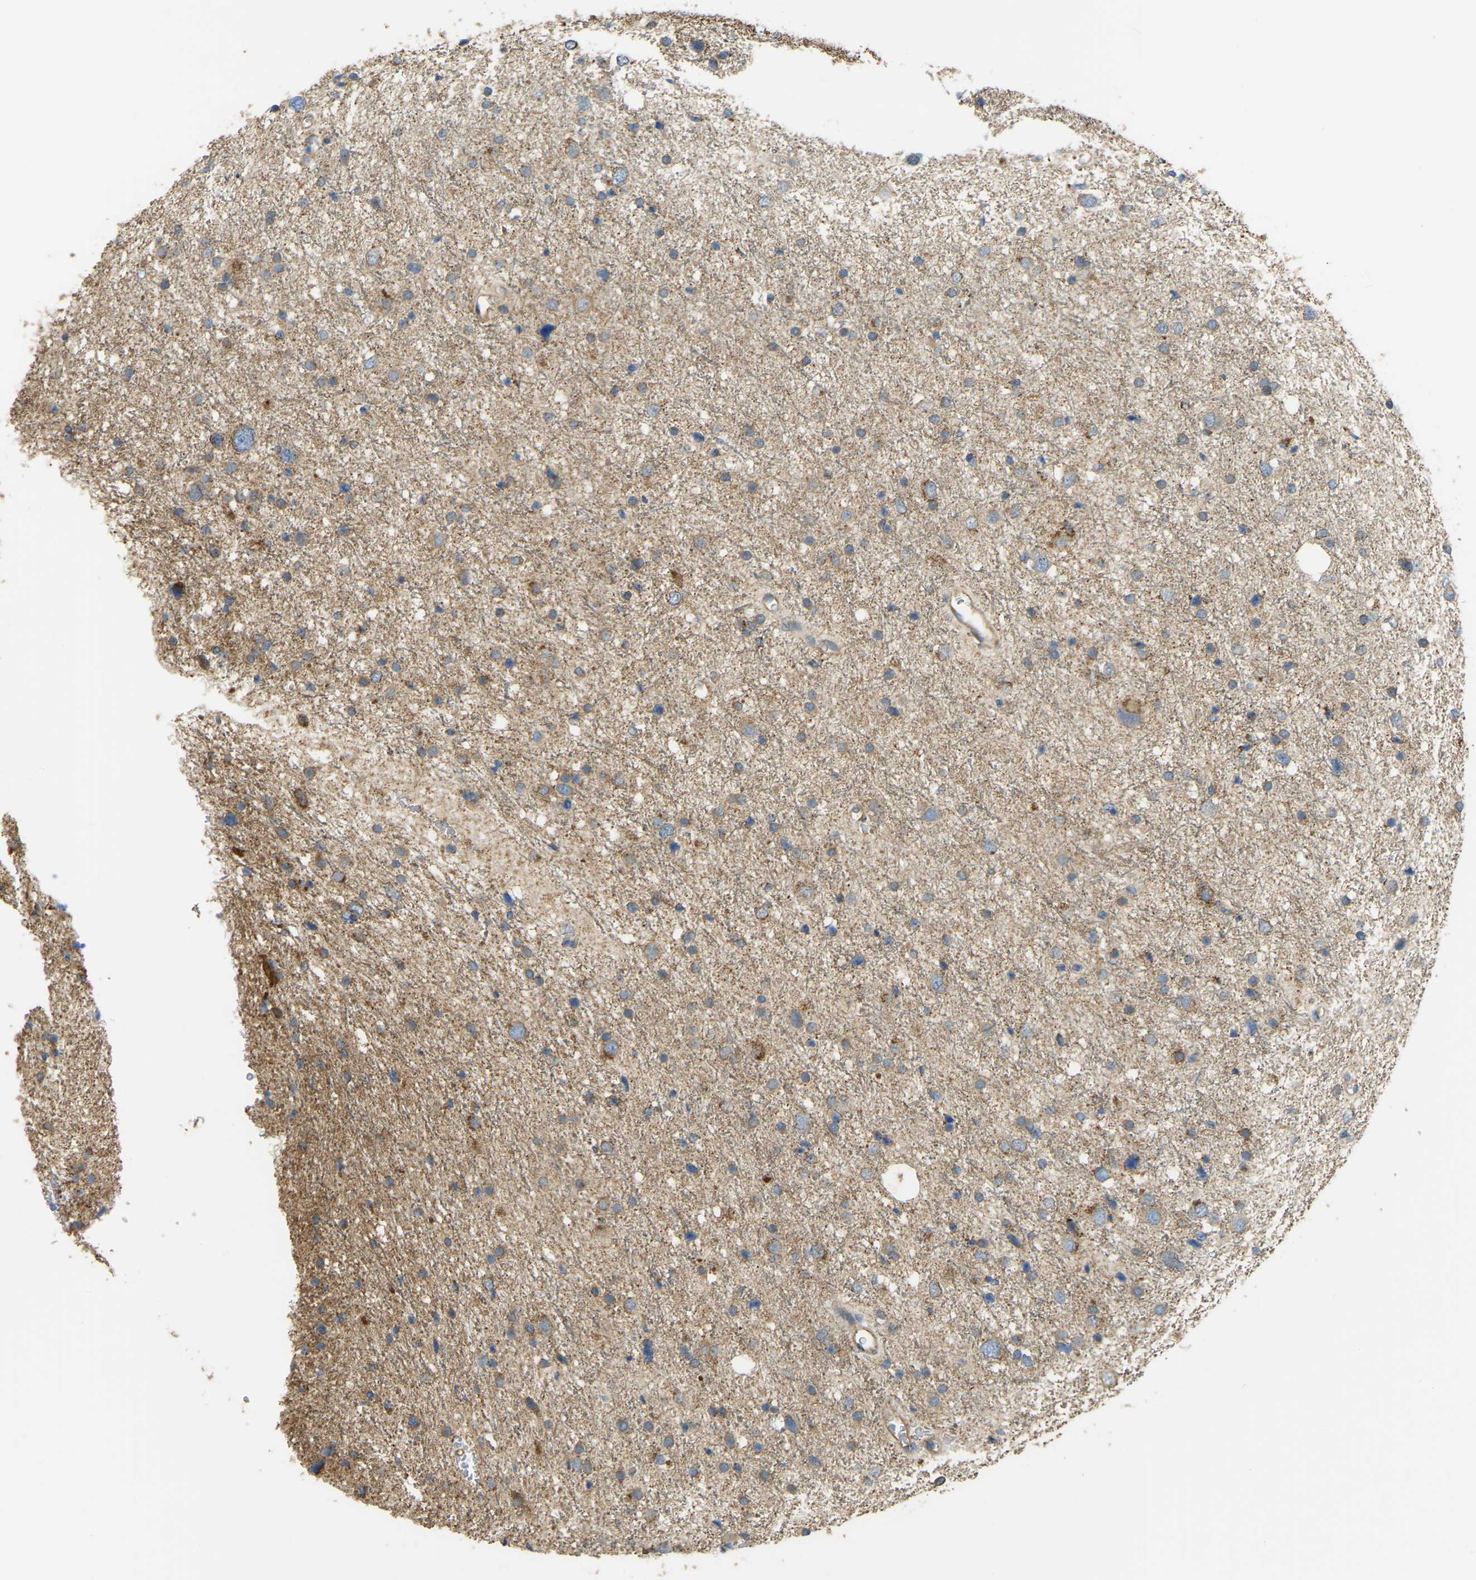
{"staining": {"intensity": "moderate", "quantity": ">75%", "location": "cytoplasmic/membranous"}, "tissue": "glioma", "cell_type": "Tumor cells", "image_type": "cancer", "snomed": [{"axis": "morphology", "description": "Glioma, malignant, Low grade"}, {"axis": "topography", "description": "Brain"}], "caption": "Immunohistochemistry (IHC) staining of low-grade glioma (malignant), which exhibits medium levels of moderate cytoplasmic/membranous expression in approximately >75% of tumor cells indicating moderate cytoplasmic/membranous protein expression. The staining was performed using DAB (brown) for protein detection and nuclei were counterstained in hematoxylin (blue).", "gene": "PSMD7", "patient": {"sex": "female", "age": 37}}